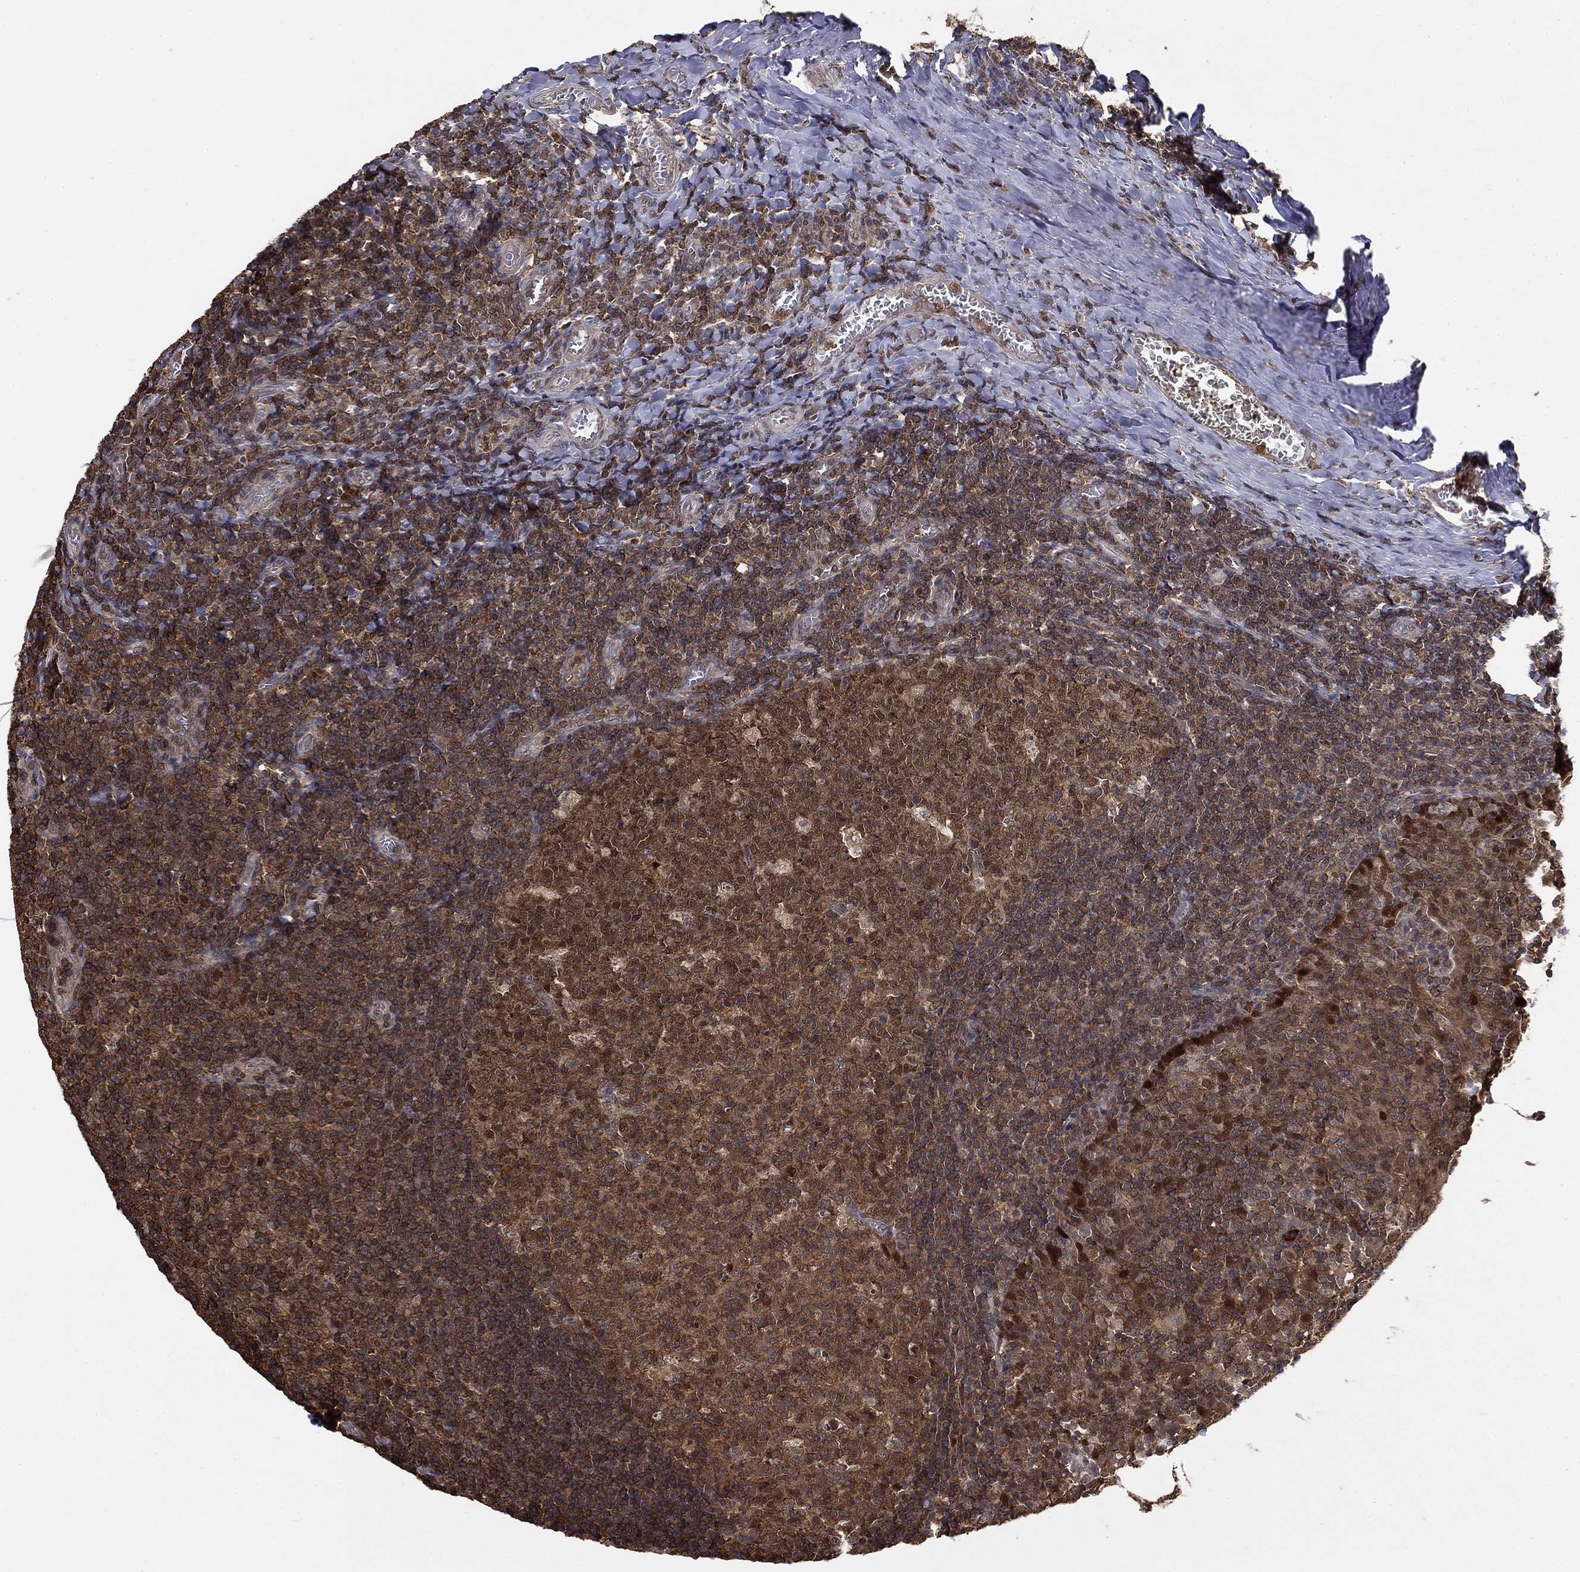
{"staining": {"intensity": "moderate", "quantity": ">75%", "location": "cytoplasmic/membranous,nuclear"}, "tissue": "tonsil", "cell_type": "Germinal center cells", "image_type": "normal", "snomed": [{"axis": "morphology", "description": "Normal tissue, NOS"}, {"axis": "topography", "description": "Tonsil"}], "caption": "An IHC micrograph of unremarkable tissue is shown. Protein staining in brown shows moderate cytoplasmic/membranous,nuclear positivity in tonsil within germinal center cells. (DAB IHC, brown staining for protein, blue staining for nuclei).", "gene": "CCDC66", "patient": {"sex": "female", "age": 13}}